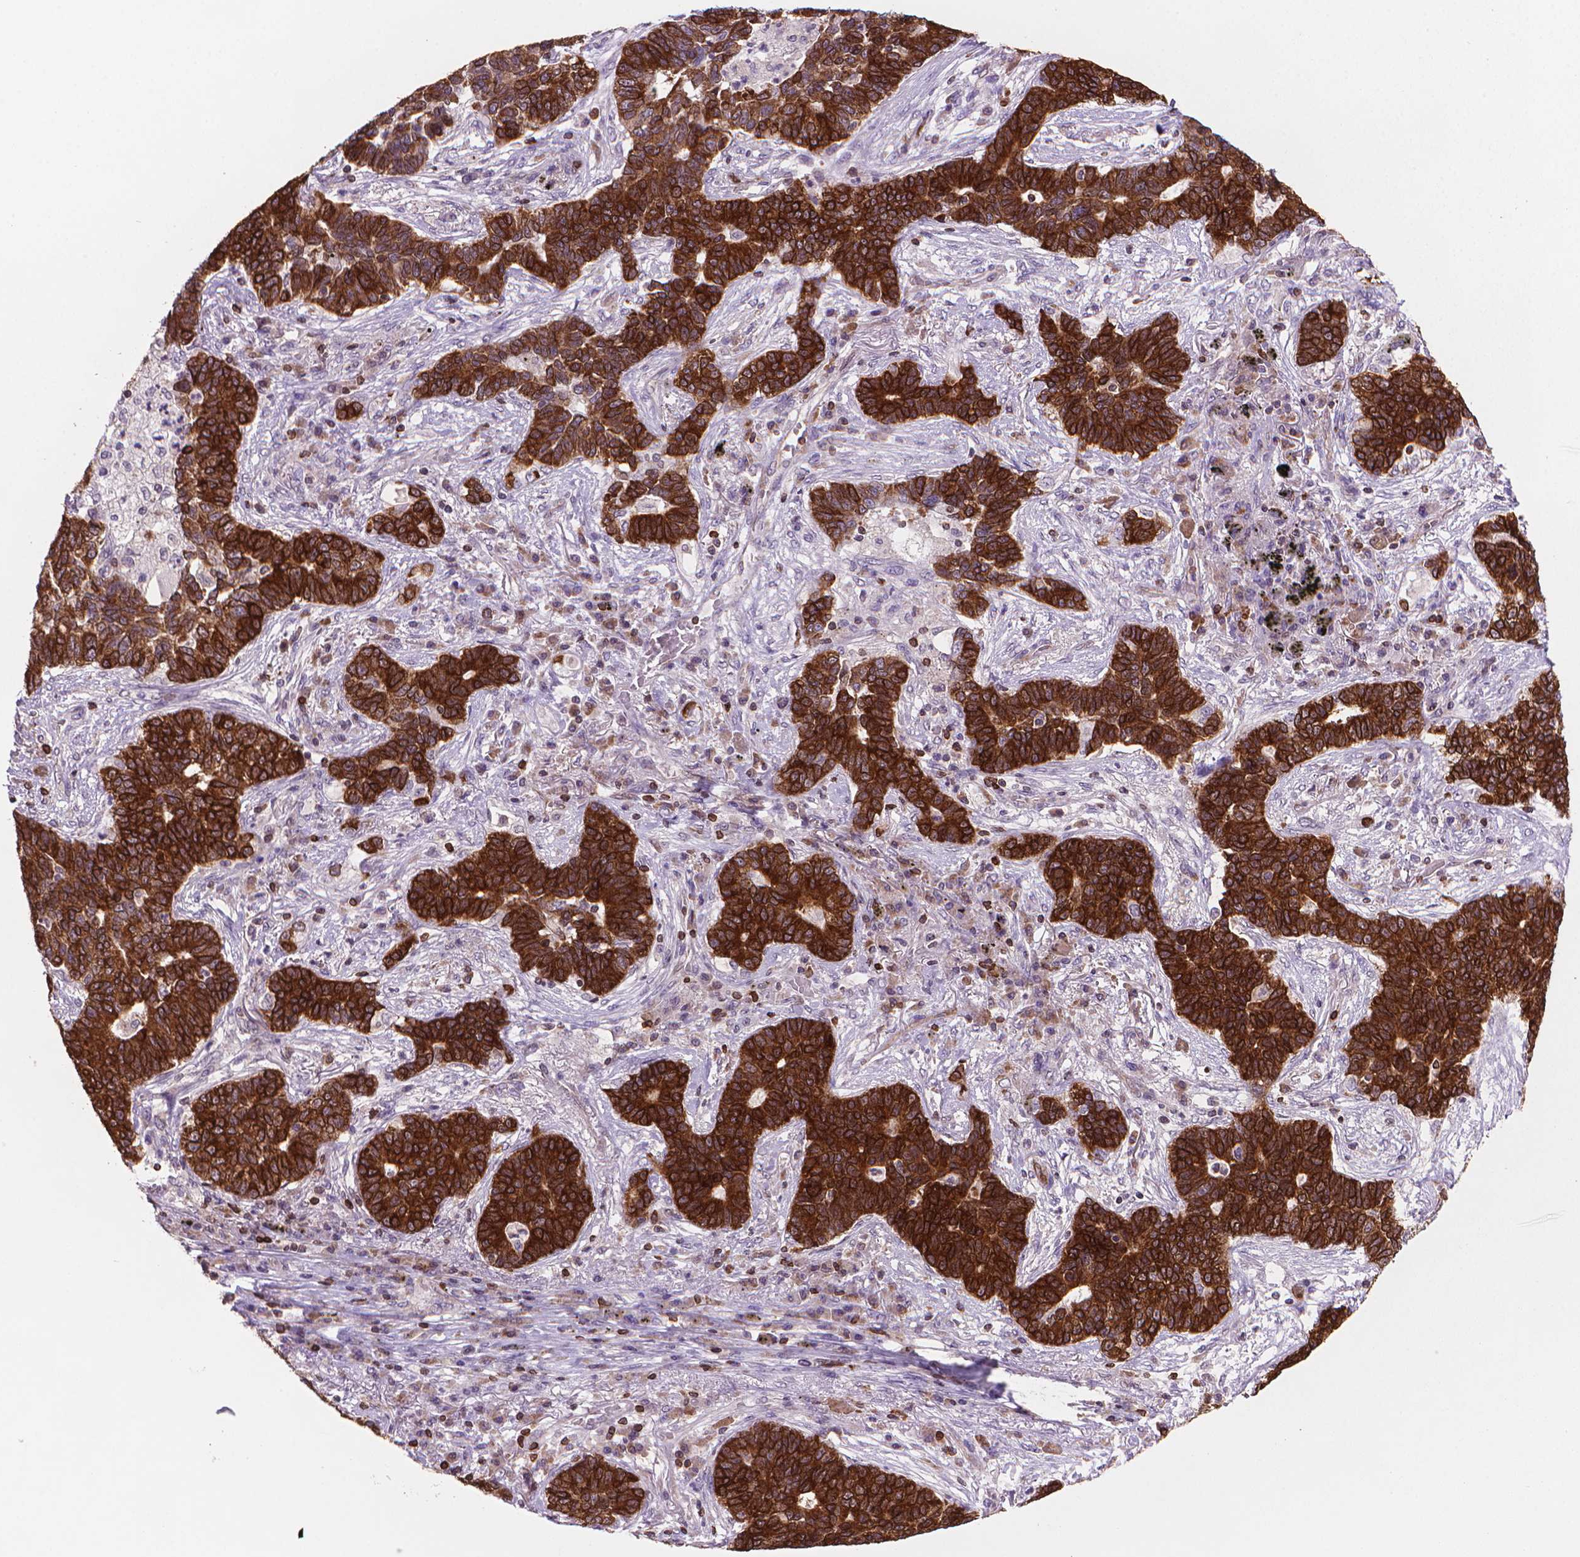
{"staining": {"intensity": "strong", "quantity": ">75%", "location": "cytoplasmic/membranous"}, "tissue": "lung cancer", "cell_type": "Tumor cells", "image_type": "cancer", "snomed": [{"axis": "morphology", "description": "Adenocarcinoma, NOS"}, {"axis": "topography", "description": "Lung"}], "caption": "IHC micrograph of neoplastic tissue: human lung adenocarcinoma stained using immunohistochemistry (IHC) displays high levels of strong protein expression localized specifically in the cytoplasmic/membranous of tumor cells, appearing as a cytoplasmic/membranous brown color.", "gene": "BCL2", "patient": {"sex": "female", "age": 57}}